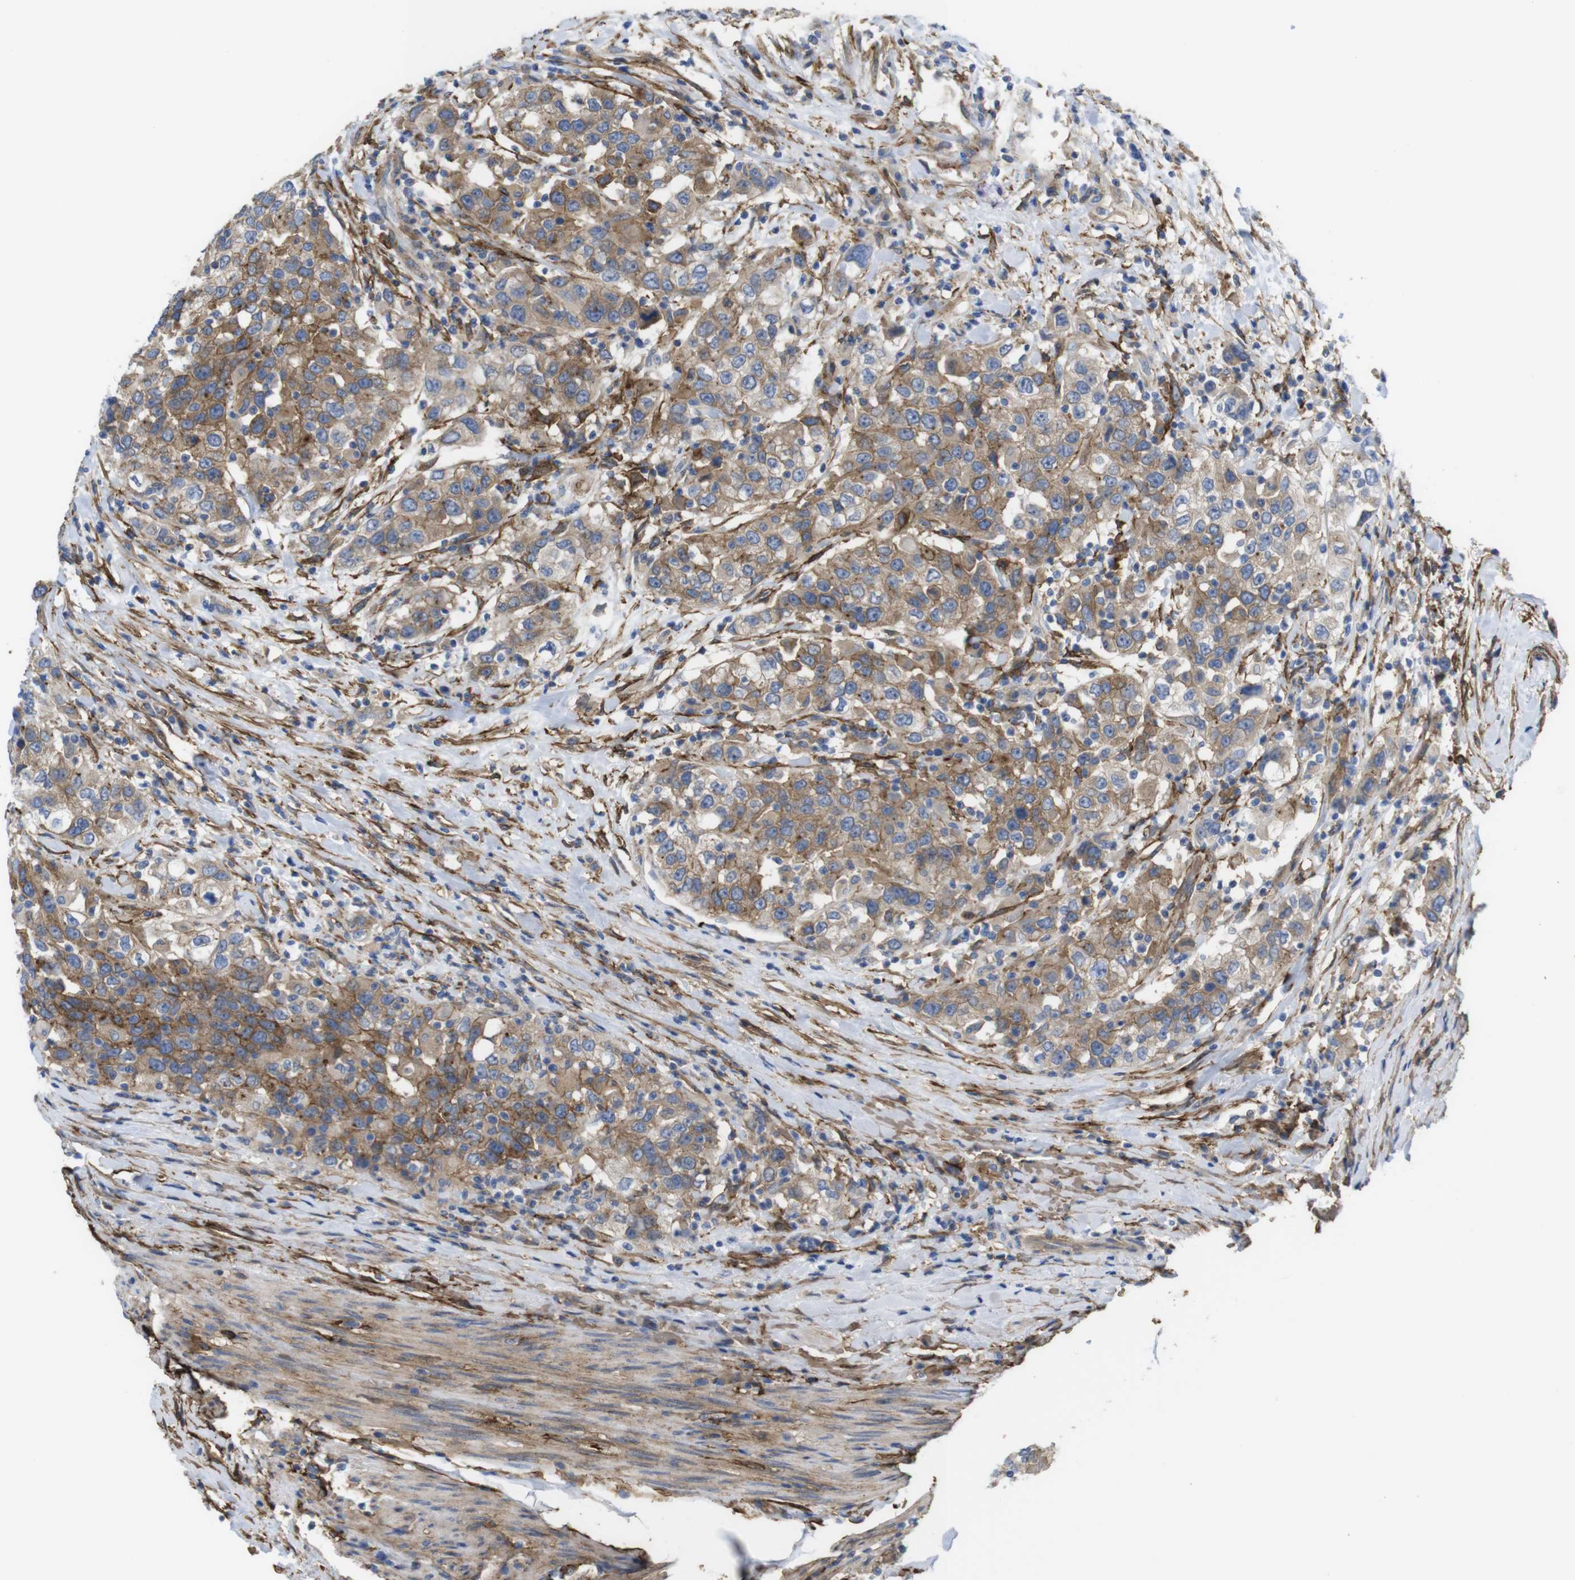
{"staining": {"intensity": "moderate", "quantity": "25%-75%", "location": "cytoplasmic/membranous"}, "tissue": "urothelial cancer", "cell_type": "Tumor cells", "image_type": "cancer", "snomed": [{"axis": "morphology", "description": "Urothelial carcinoma, High grade"}, {"axis": "topography", "description": "Urinary bladder"}], "caption": "This is a histology image of IHC staining of urothelial cancer, which shows moderate positivity in the cytoplasmic/membranous of tumor cells.", "gene": "CYBRD1", "patient": {"sex": "female", "age": 80}}